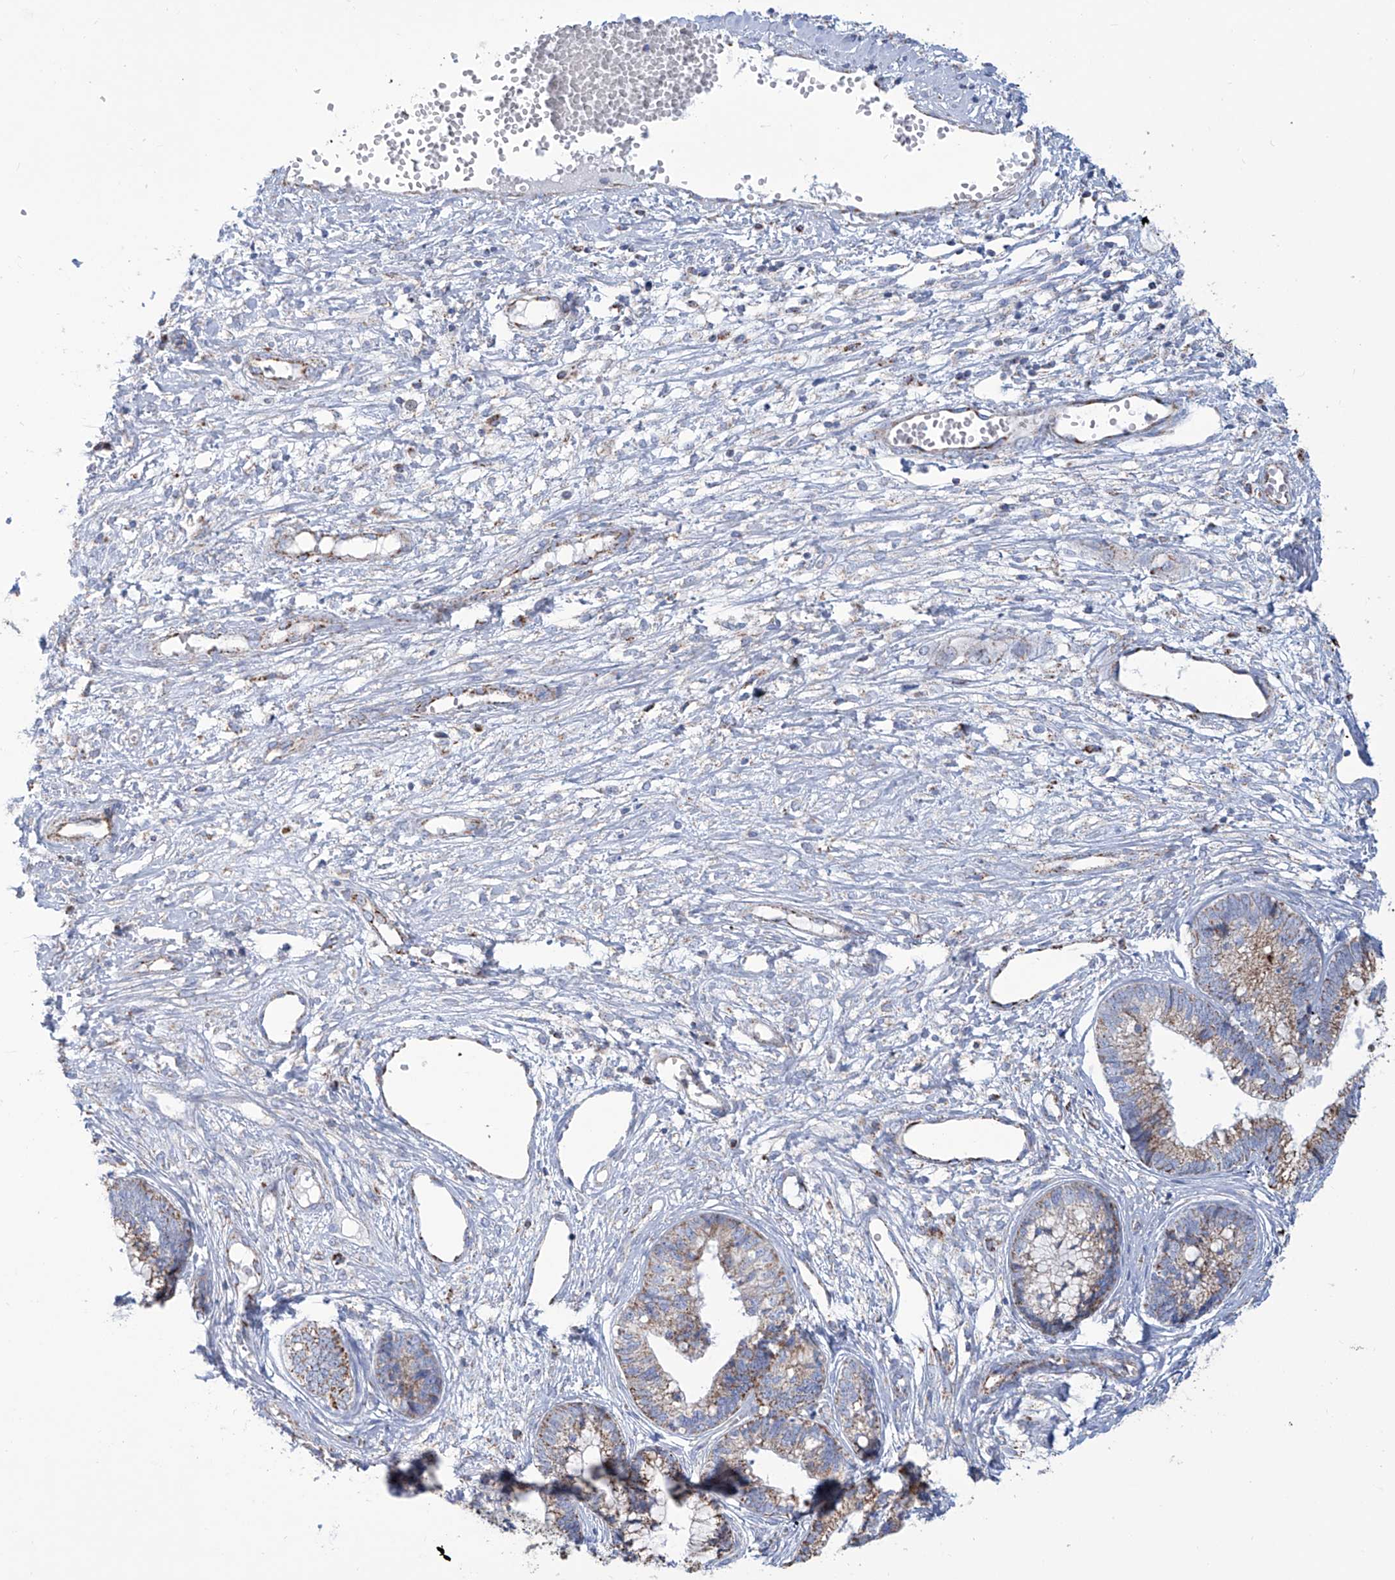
{"staining": {"intensity": "weak", "quantity": "25%-75%", "location": "cytoplasmic/membranous"}, "tissue": "cervical cancer", "cell_type": "Tumor cells", "image_type": "cancer", "snomed": [{"axis": "morphology", "description": "Adenocarcinoma, NOS"}, {"axis": "topography", "description": "Cervix"}], "caption": "IHC staining of cervical cancer, which displays low levels of weak cytoplasmic/membranous staining in approximately 25%-75% of tumor cells indicating weak cytoplasmic/membranous protein positivity. The staining was performed using DAB (brown) for protein detection and nuclei were counterstained in hematoxylin (blue).", "gene": "ALDH6A1", "patient": {"sex": "female", "age": 44}}